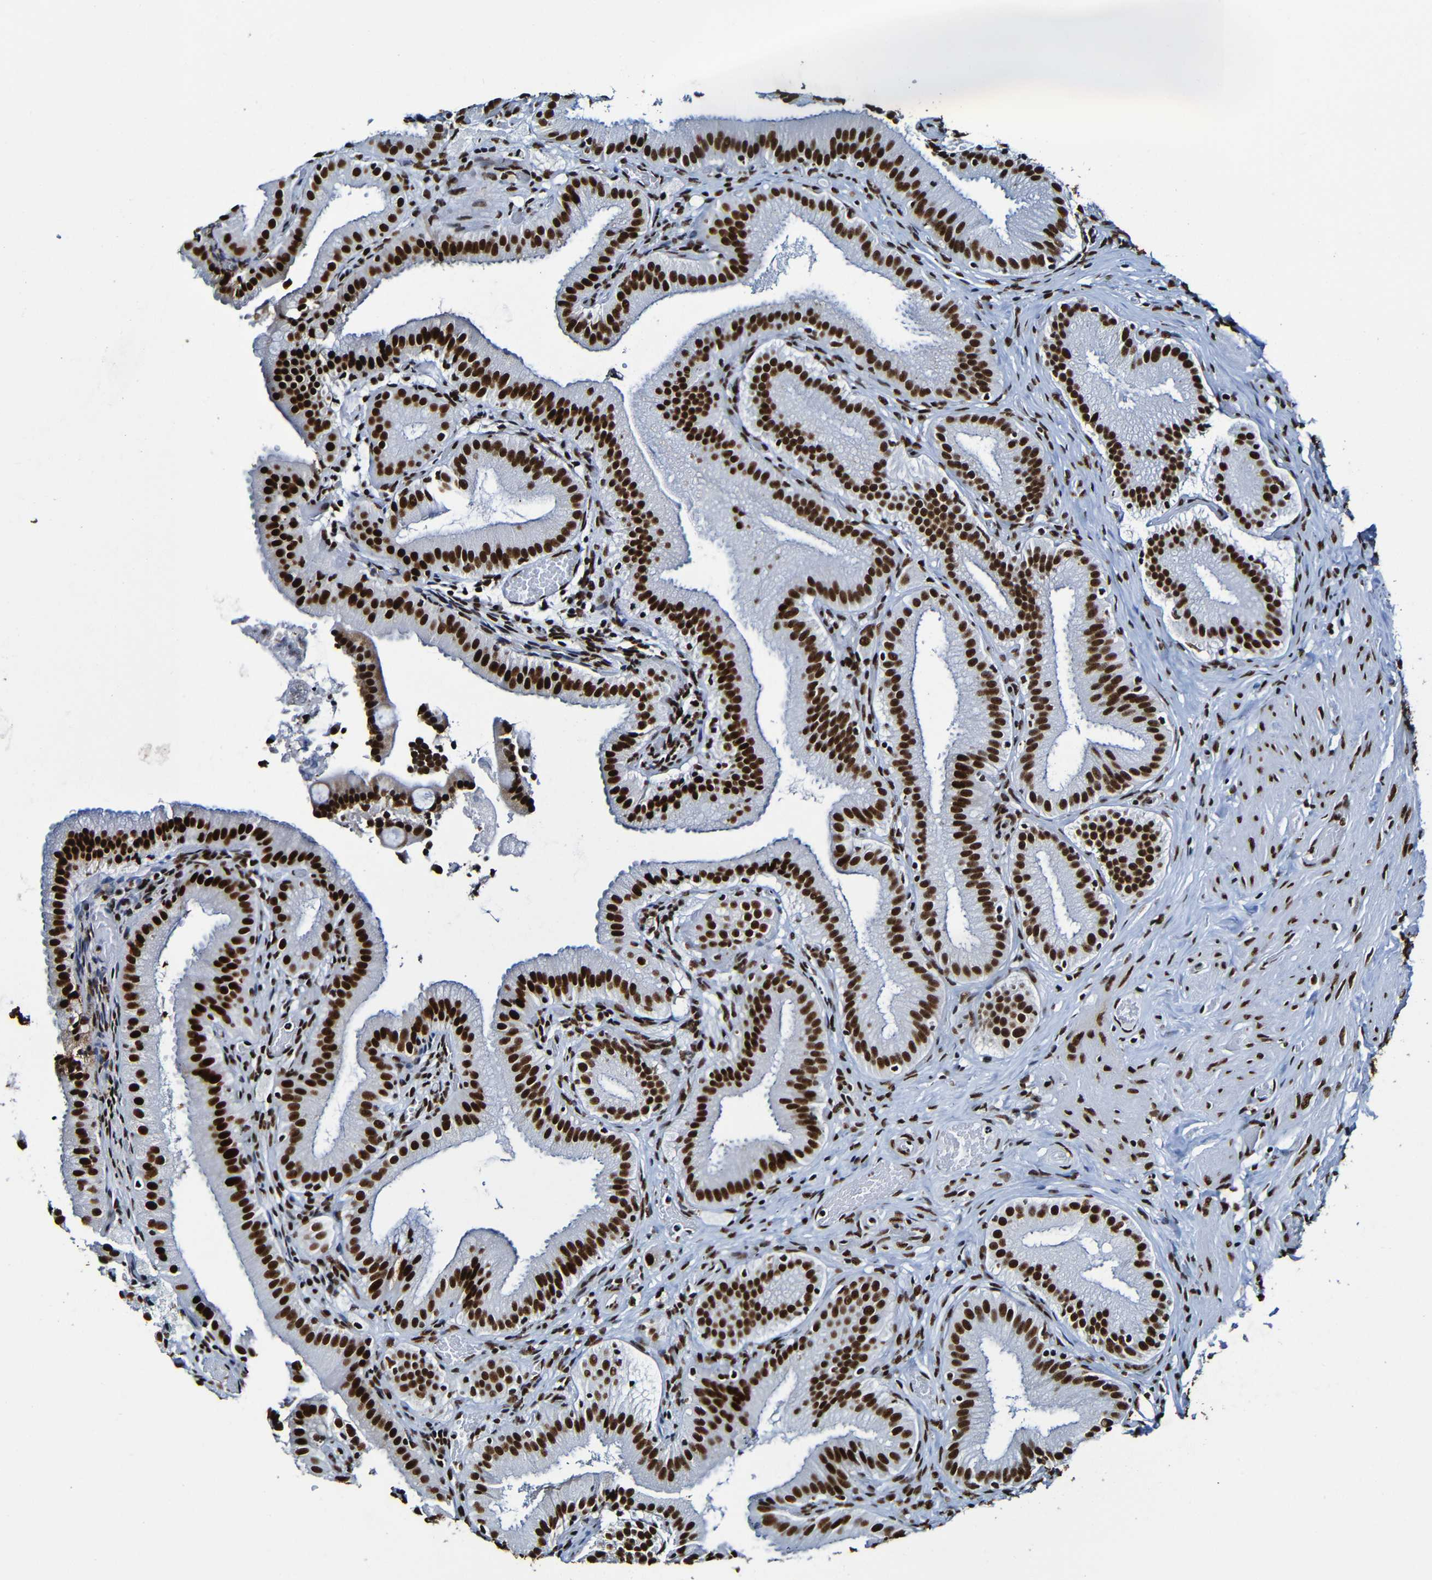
{"staining": {"intensity": "strong", "quantity": ">75%", "location": "nuclear"}, "tissue": "gallbladder", "cell_type": "Glandular cells", "image_type": "normal", "snomed": [{"axis": "morphology", "description": "Normal tissue, NOS"}, {"axis": "topography", "description": "Gallbladder"}], "caption": "Protein staining of normal gallbladder demonstrates strong nuclear staining in about >75% of glandular cells.", "gene": "SRSF3", "patient": {"sex": "male", "age": 54}}